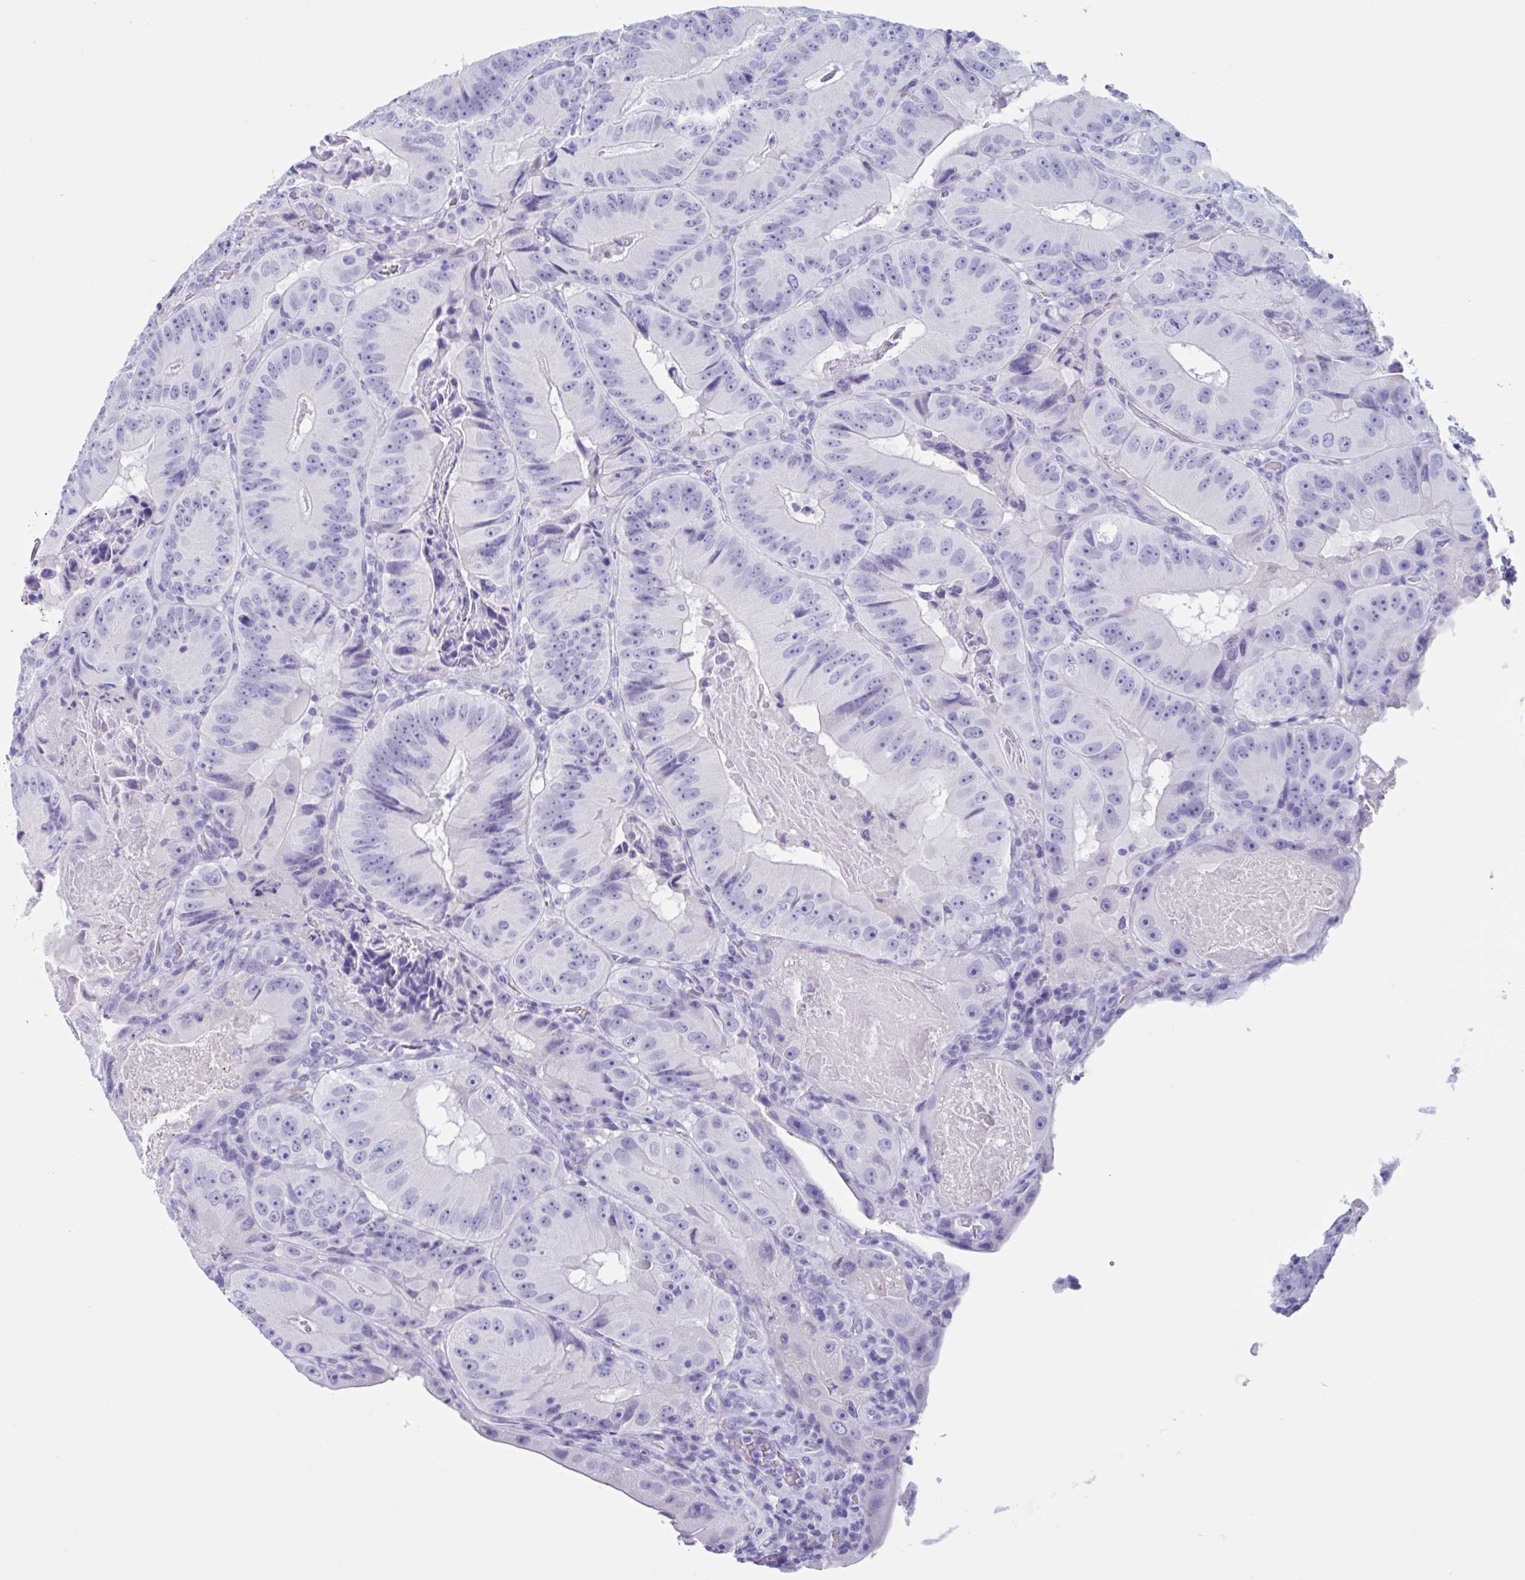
{"staining": {"intensity": "negative", "quantity": "none", "location": "none"}, "tissue": "colorectal cancer", "cell_type": "Tumor cells", "image_type": "cancer", "snomed": [{"axis": "morphology", "description": "Adenocarcinoma, NOS"}, {"axis": "topography", "description": "Colon"}], "caption": "DAB (3,3'-diaminobenzidine) immunohistochemical staining of colorectal cancer (adenocarcinoma) shows no significant expression in tumor cells. (DAB immunohistochemistry visualized using brightfield microscopy, high magnification).", "gene": "USP35", "patient": {"sex": "female", "age": 86}}